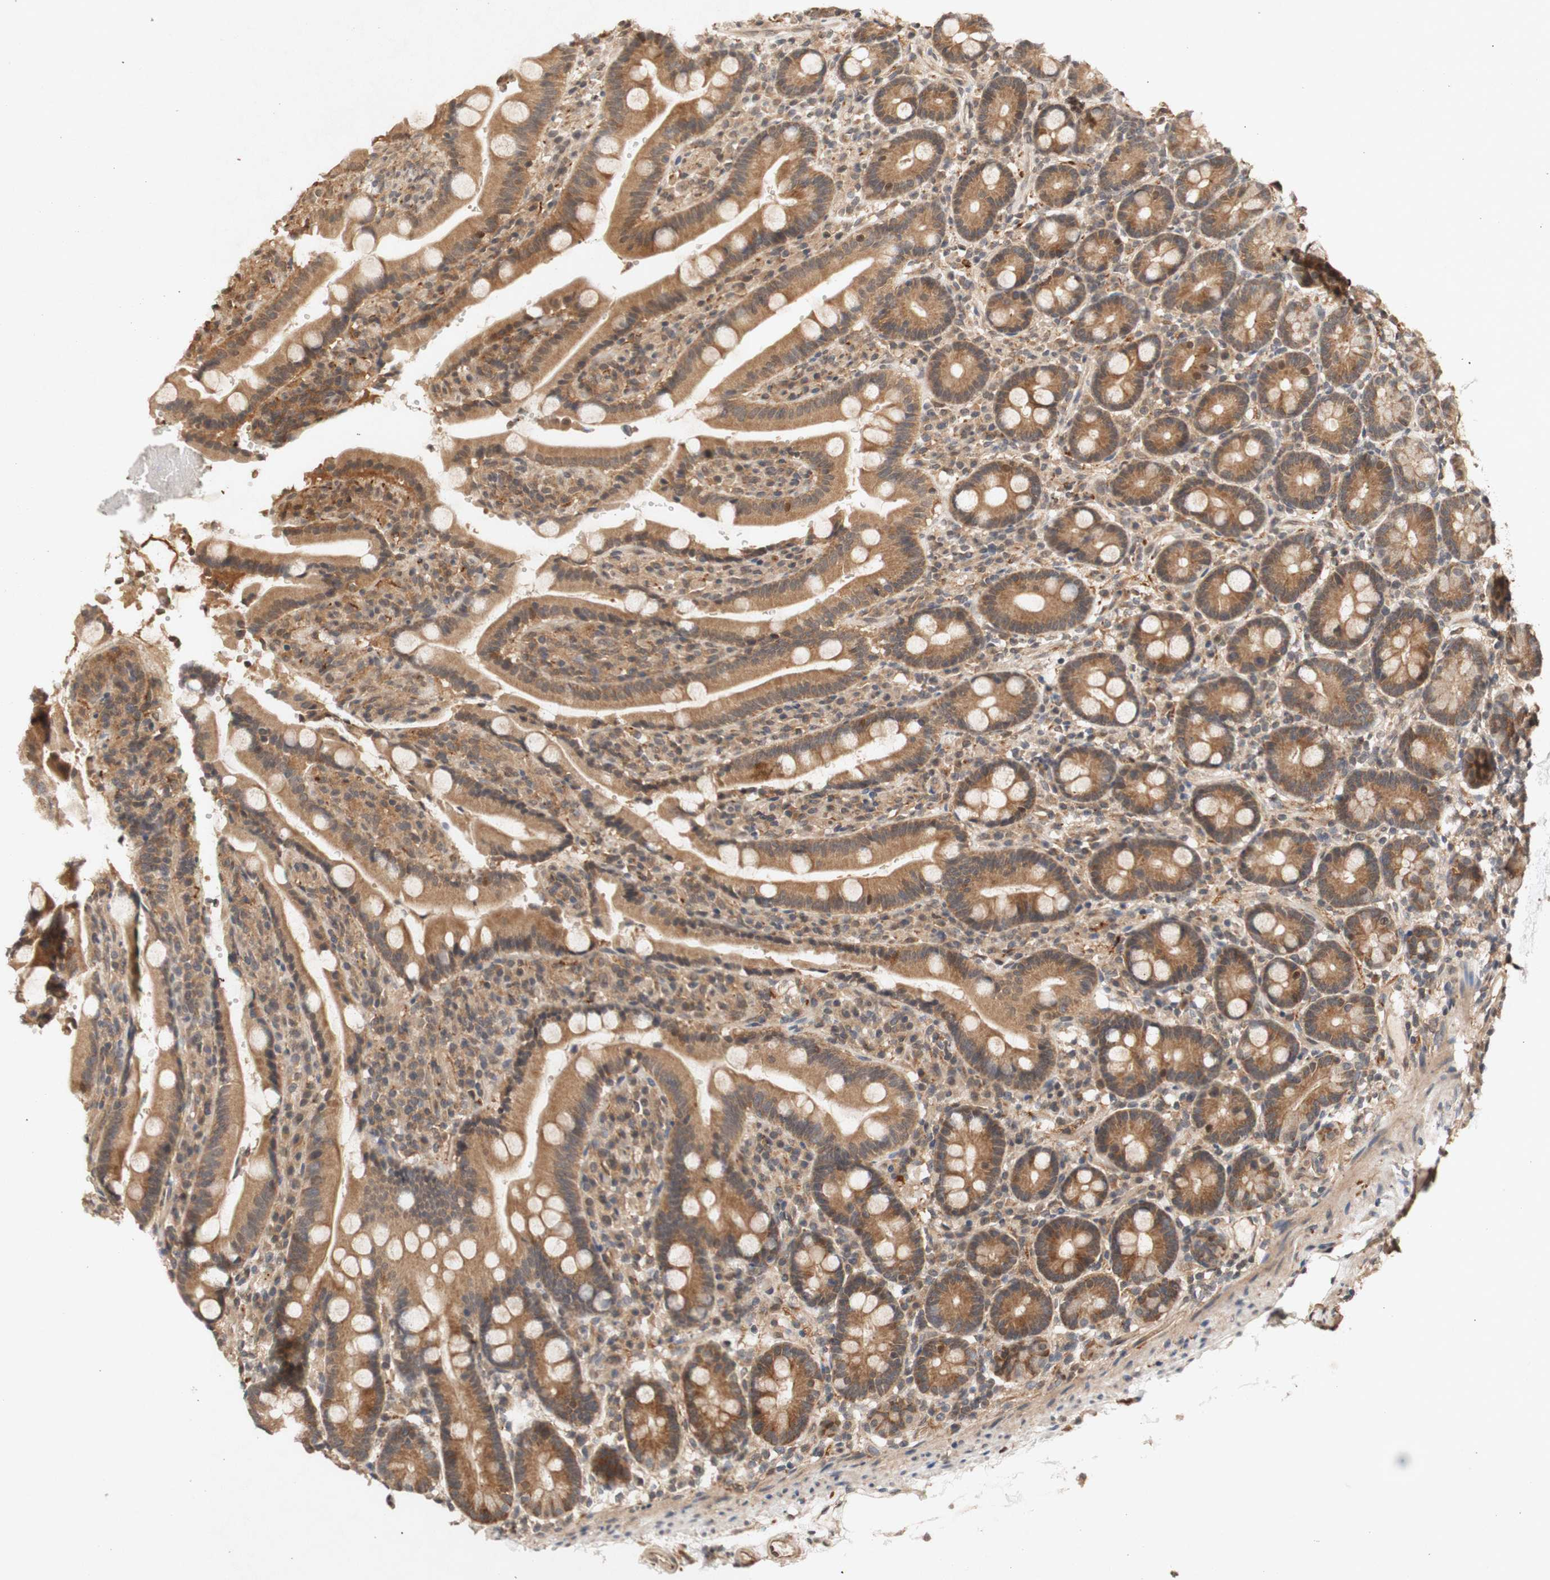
{"staining": {"intensity": "moderate", "quantity": ">75%", "location": "cytoplasmic/membranous"}, "tissue": "duodenum", "cell_type": "Glandular cells", "image_type": "normal", "snomed": [{"axis": "morphology", "description": "Normal tissue, NOS"}, {"axis": "topography", "description": "Small intestine, NOS"}], "caption": "Immunohistochemistry (IHC) staining of benign duodenum, which demonstrates medium levels of moderate cytoplasmic/membranous positivity in about >75% of glandular cells indicating moderate cytoplasmic/membranous protein expression. The staining was performed using DAB (brown) for protein detection and nuclei were counterstained in hematoxylin (blue).", "gene": "PIN1", "patient": {"sex": "female", "age": 71}}